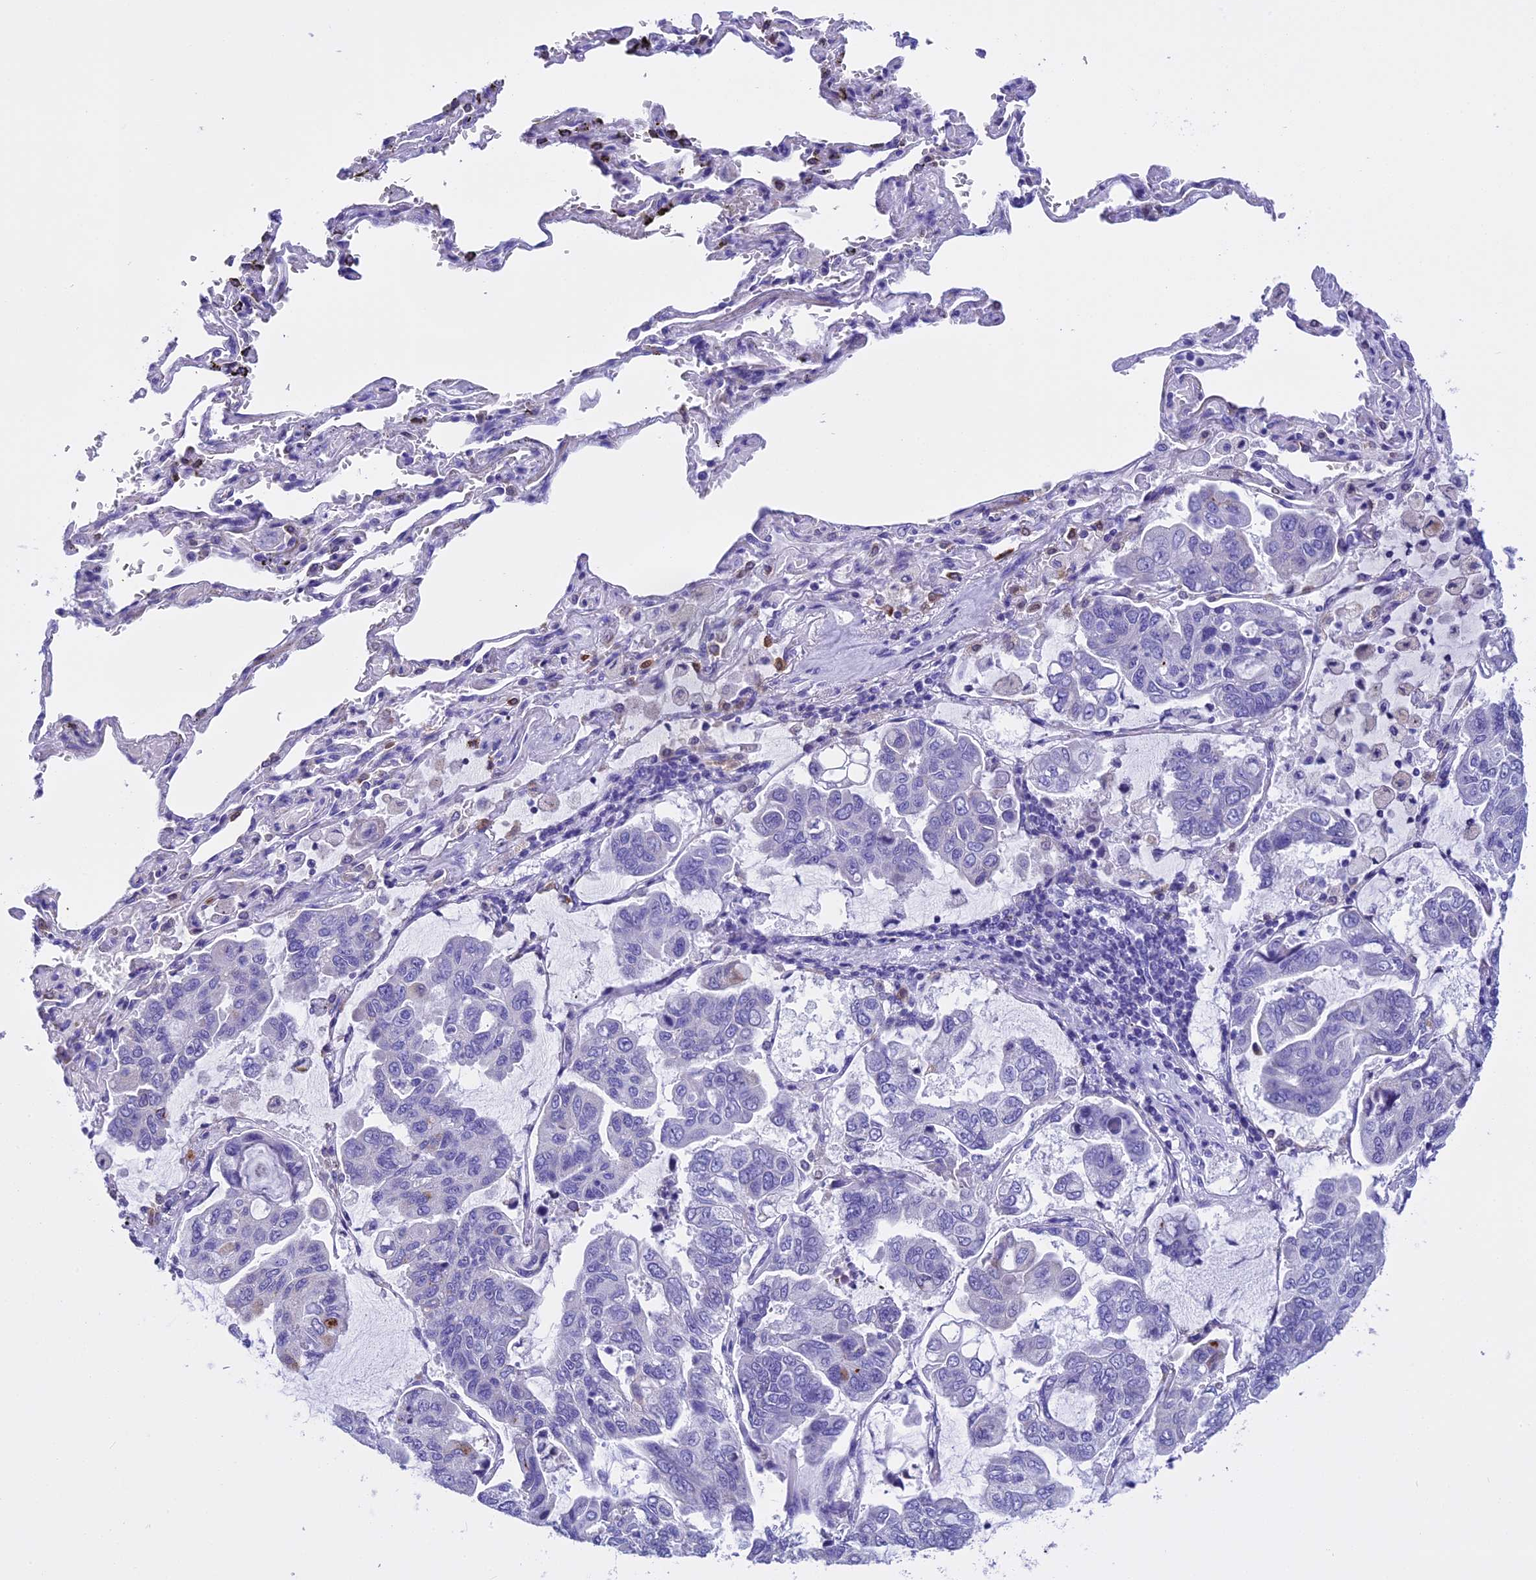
{"staining": {"intensity": "negative", "quantity": "none", "location": "none"}, "tissue": "lung cancer", "cell_type": "Tumor cells", "image_type": "cancer", "snomed": [{"axis": "morphology", "description": "Adenocarcinoma, NOS"}, {"axis": "topography", "description": "Lung"}], "caption": "This is a image of immunohistochemistry staining of adenocarcinoma (lung), which shows no staining in tumor cells.", "gene": "KCTD14", "patient": {"sex": "male", "age": 64}}